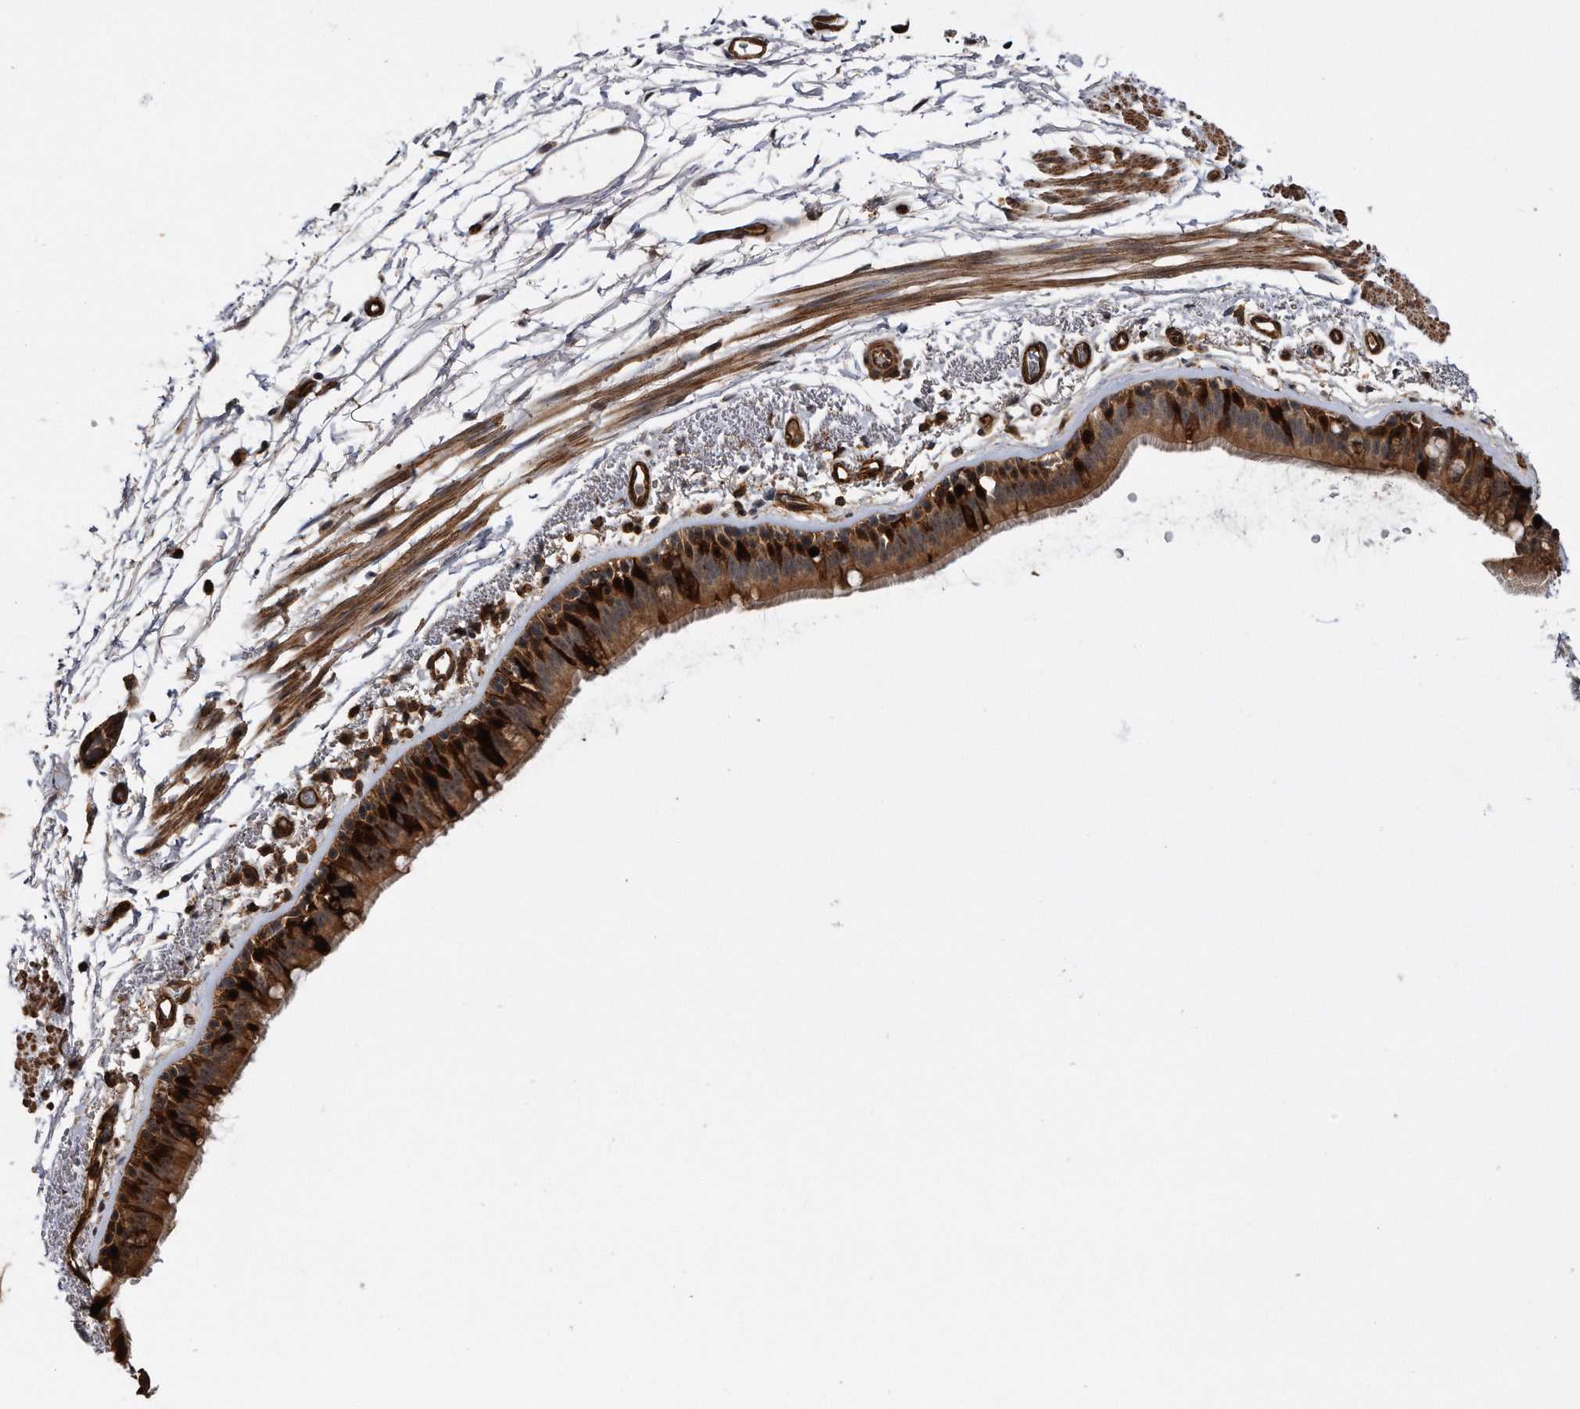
{"staining": {"intensity": "strong", "quantity": ">75%", "location": "cytoplasmic/membranous"}, "tissue": "bronchus", "cell_type": "Respiratory epithelial cells", "image_type": "normal", "snomed": [{"axis": "morphology", "description": "Normal tissue, NOS"}, {"axis": "topography", "description": "Lymph node"}, {"axis": "topography", "description": "Bronchus"}], "caption": "The immunohistochemical stain labels strong cytoplasmic/membranous positivity in respiratory epithelial cells of benign bronchus.", "gene": "KCND3", "patient": {"sex": "female", "age": 70}}